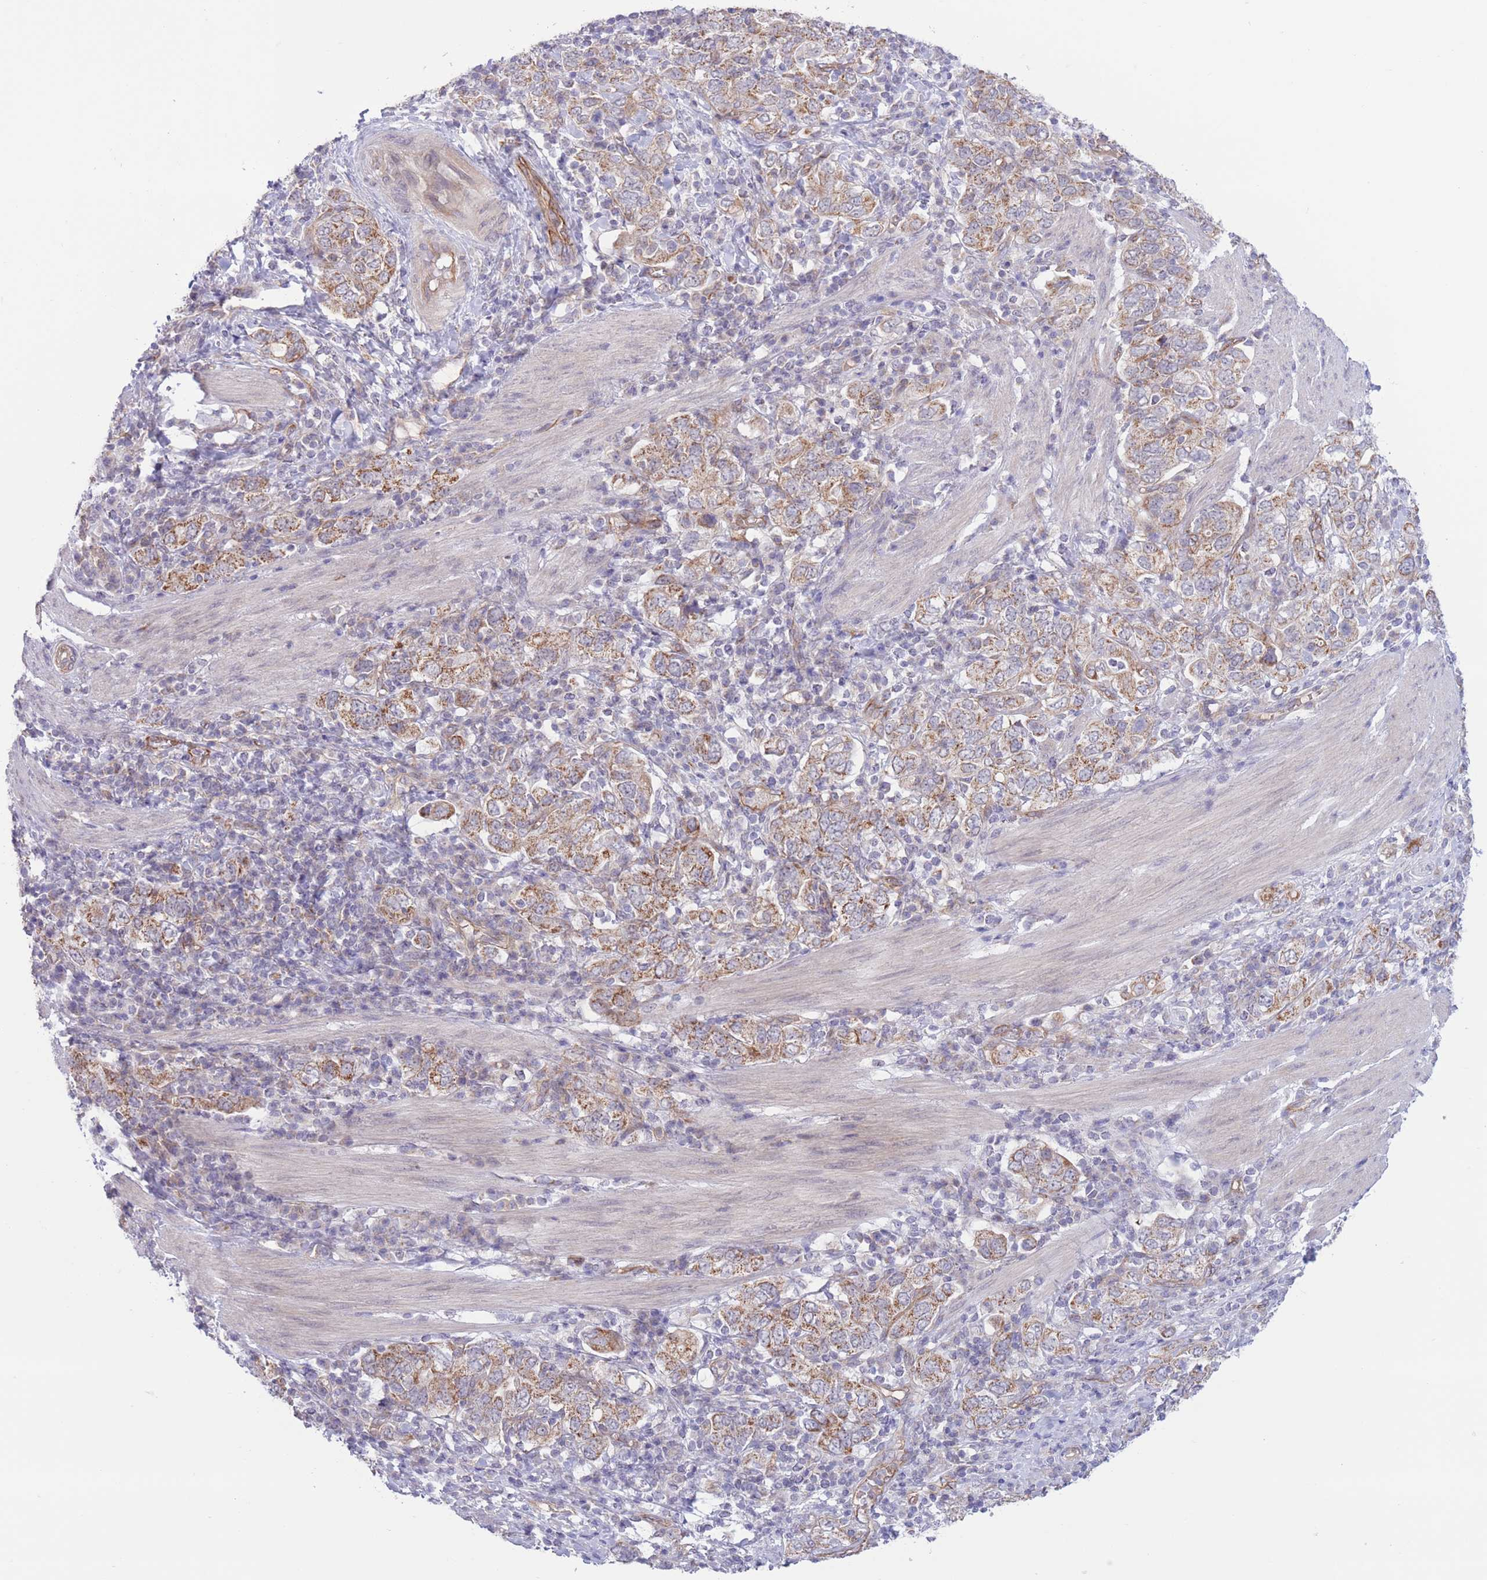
{"staining": {"intensity": "moderate", "quantity": ">75%", "location": "cytoplasmic/membranous"}, "tissue": "stomach cancer", "cell_type": "Tumor cells", "image_type": "cancer", "snomed": [{"axis": "morphology", "description": "Adenocarcinoma, NOS"}, {"axis": "topography", "description": "Stomach, upper"}, {"axis": "topography", "description": "Stomach"}], "caption": "Adenocarcinoma (stomach) tissue shows moderate cytoplasmic/membranous expression in about >75% of tumor cells (Stains: DAB in brown, nuclei in blue, Microscopy: brightfield microscopy at high magnification).", "gene": "MRPS31", "patient": {"sex": "male", "age": 62}}